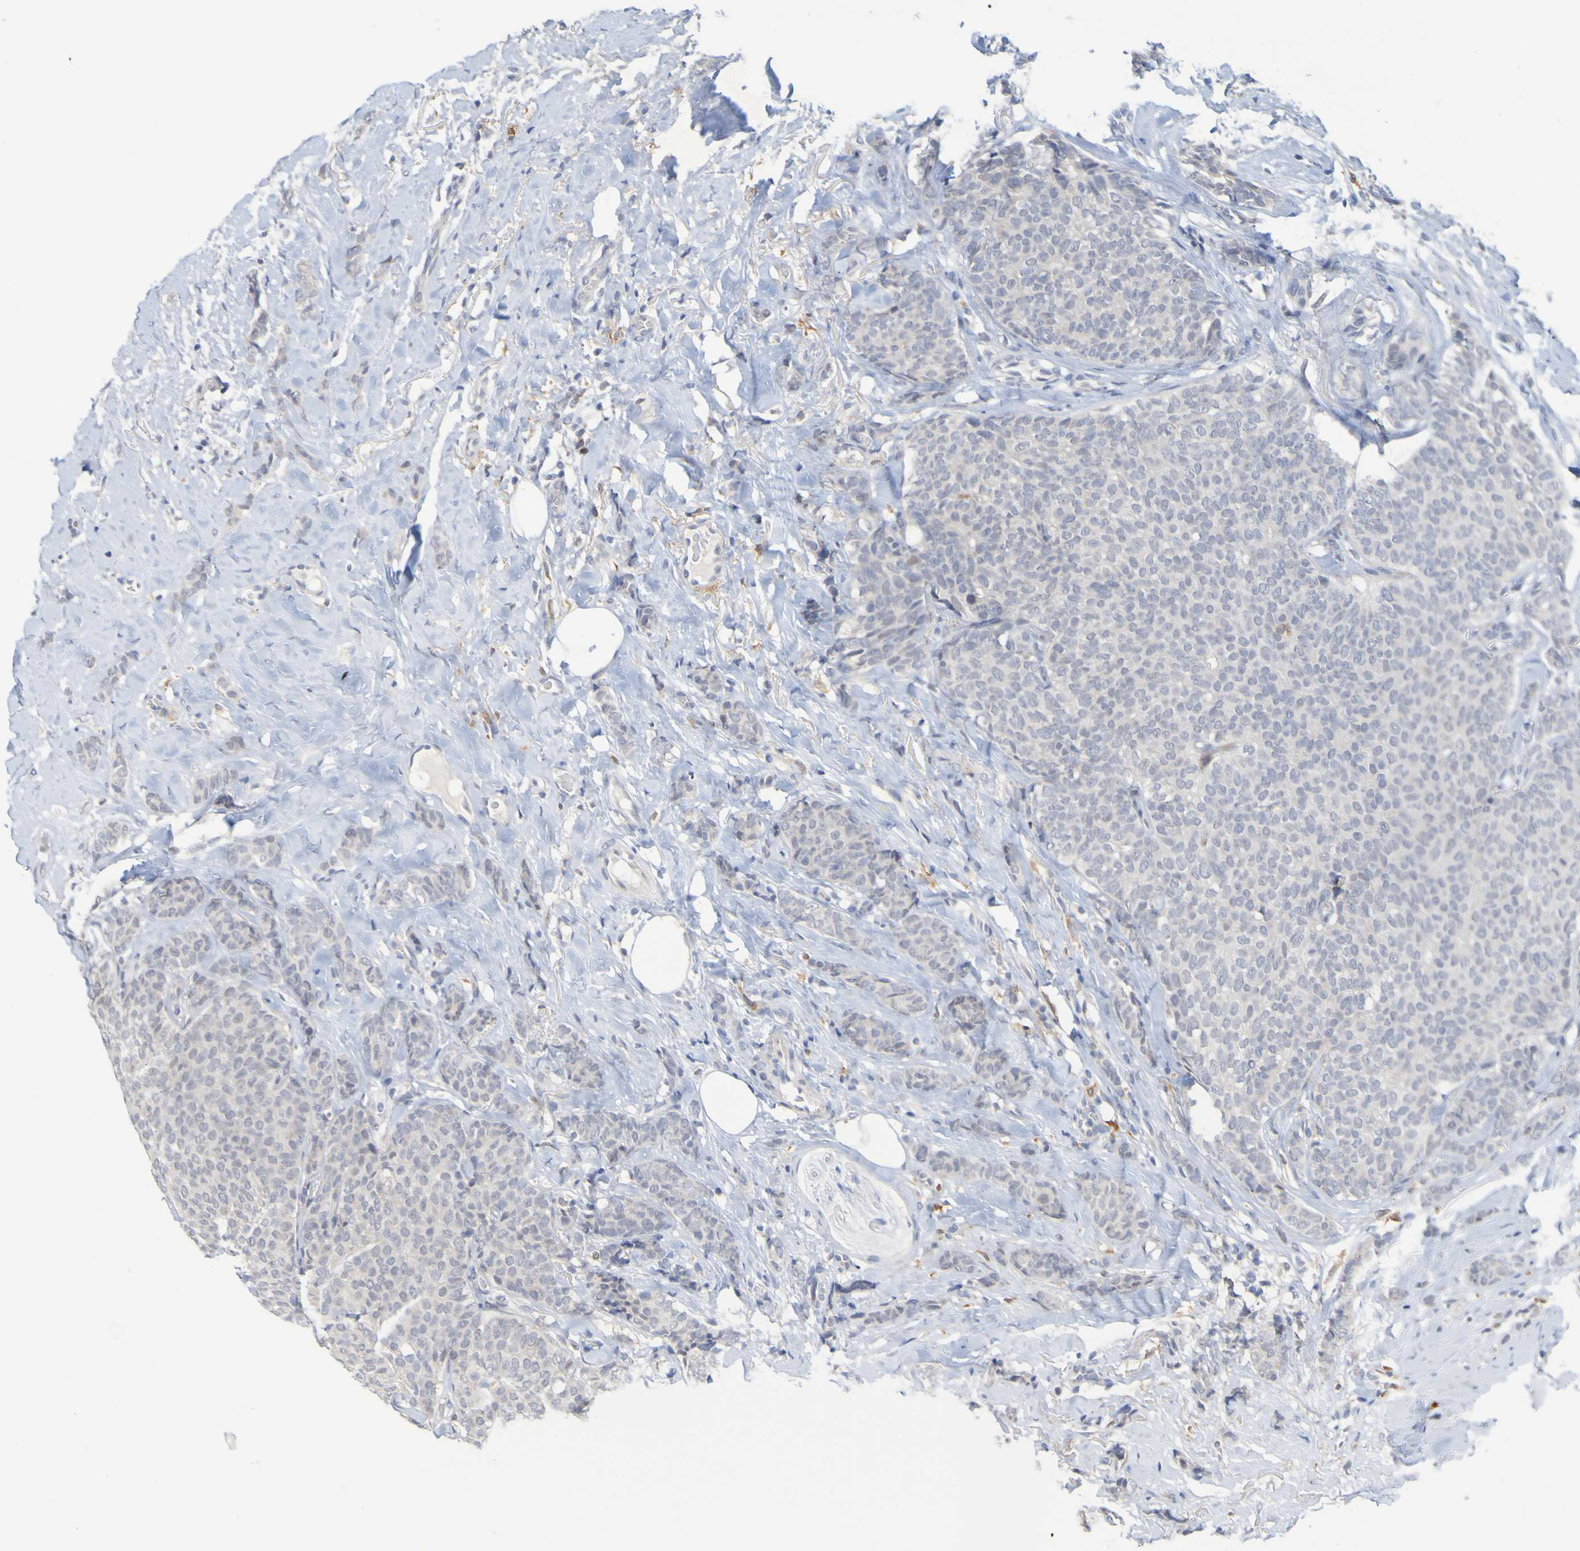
{"staining": {"intensity": "weak", "quantity": ">75%", "location": "cytoplasmic/membranous"}, "tissue": "breast cancer", "cell_type": "Tumor cells", "image_type": "cancer", "snomed": [{"axis": "morphology", "description": "Lobular carcinoma"}, {"axis": "topography", "description": "Skin"}, {"axis": "topography", "description": "Breast"}], "caption": "Lobular carcinoma (breast) was stained to show a protein in brown. There is low levels of weak cytoplasmic/membranous expression in approximately >75% of tumor cells.", "gene": "LILRB5", "patient": {"sex": "female", "age": 46}}